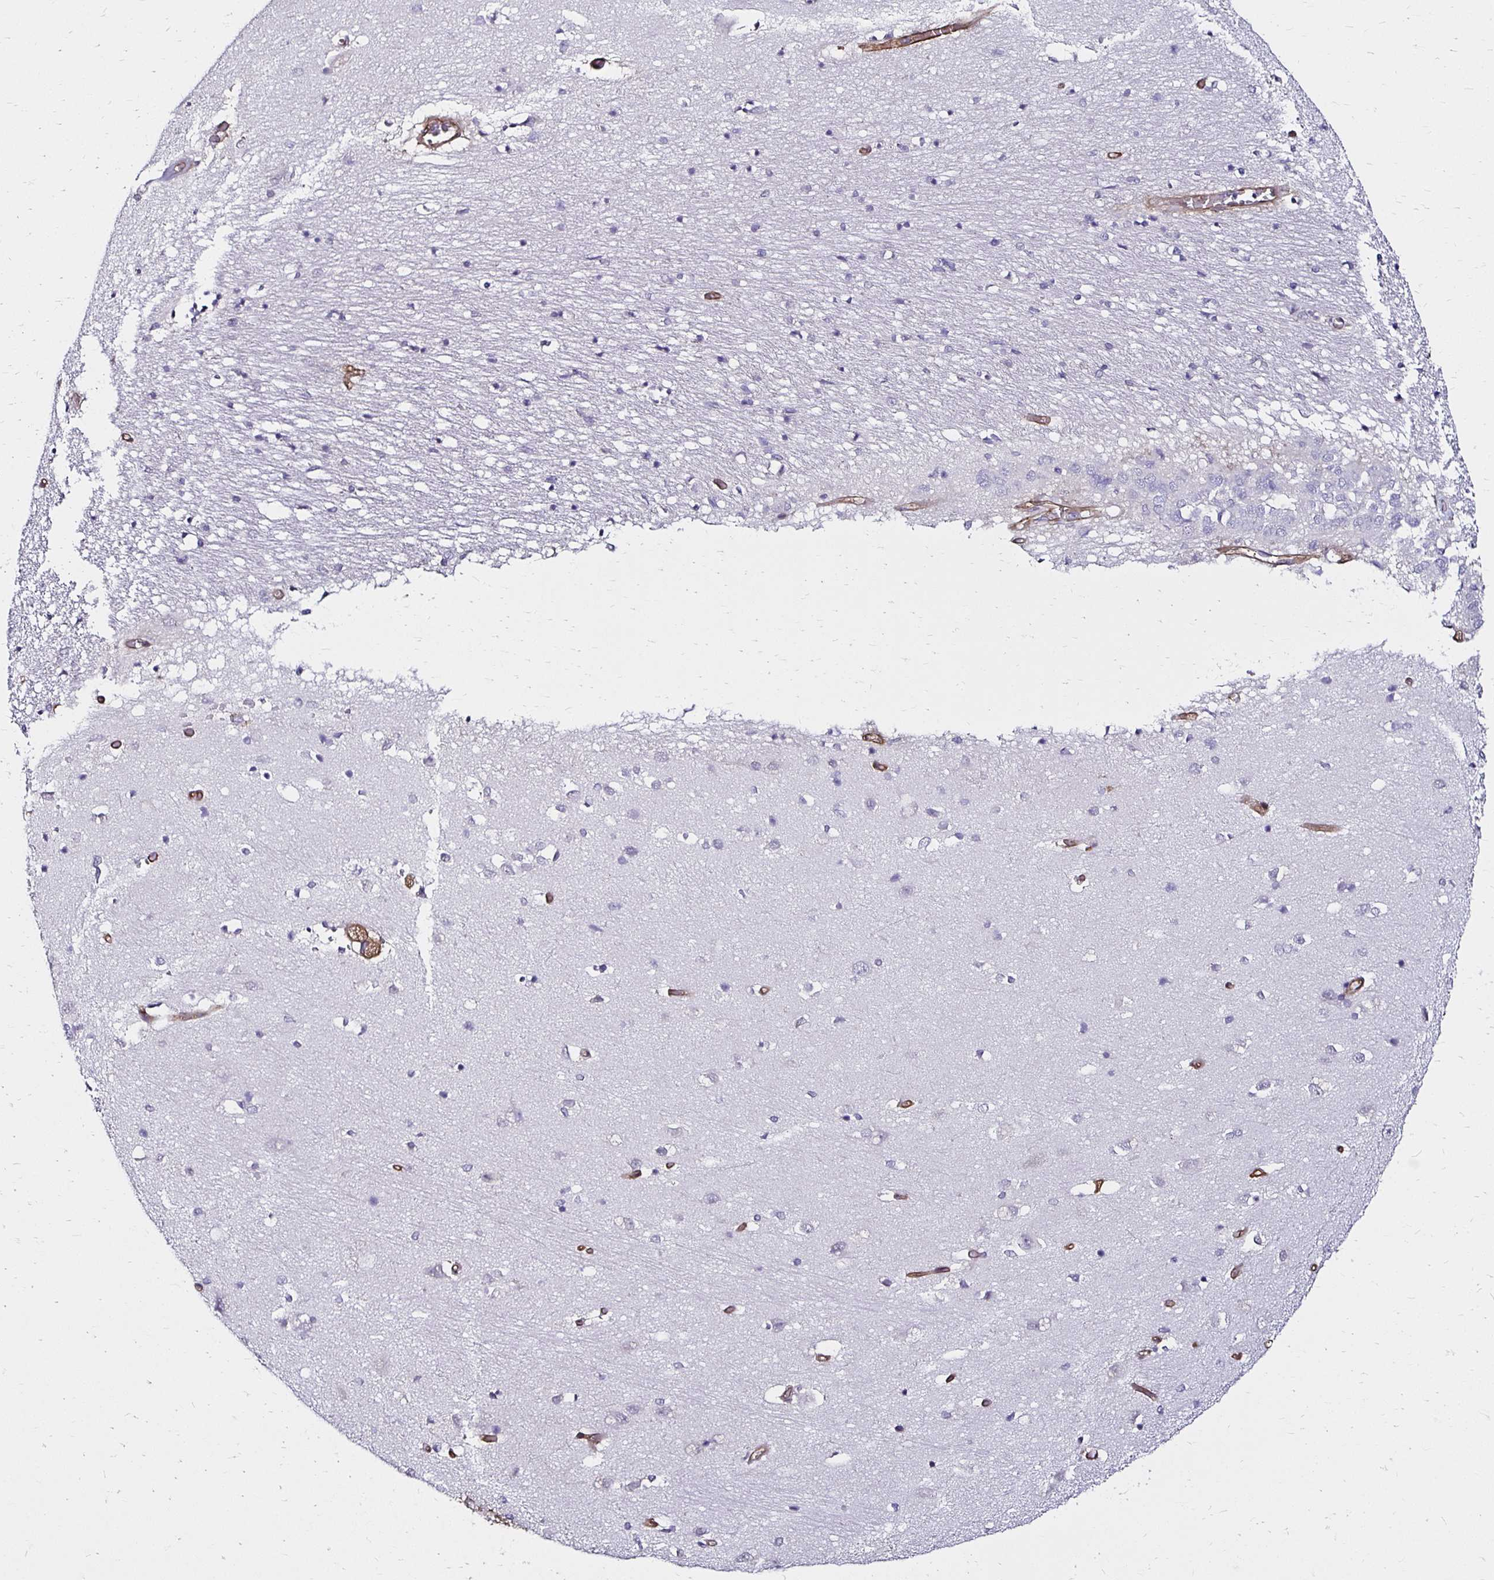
{"staining": {"intensity": "negative", "quantity": "none", "location": "none"}, "tissue": "caudate", "cell_type": "Glial cells", "image_type": "normal", "snomed": [{"axis": "morphology", "description": "Normal tissue, NOS"}, {"axis": "topography", "description": "Lateral ventricle wall"}, {"axis": "topography", "description": "Hippocampus"}], "caption": "This is an immunohistochemistry photomicrograph of benign caudate. There is no expression in glial cells.", "gene": "ITGB1", "patient": {"sex": "female", "age": 63}}